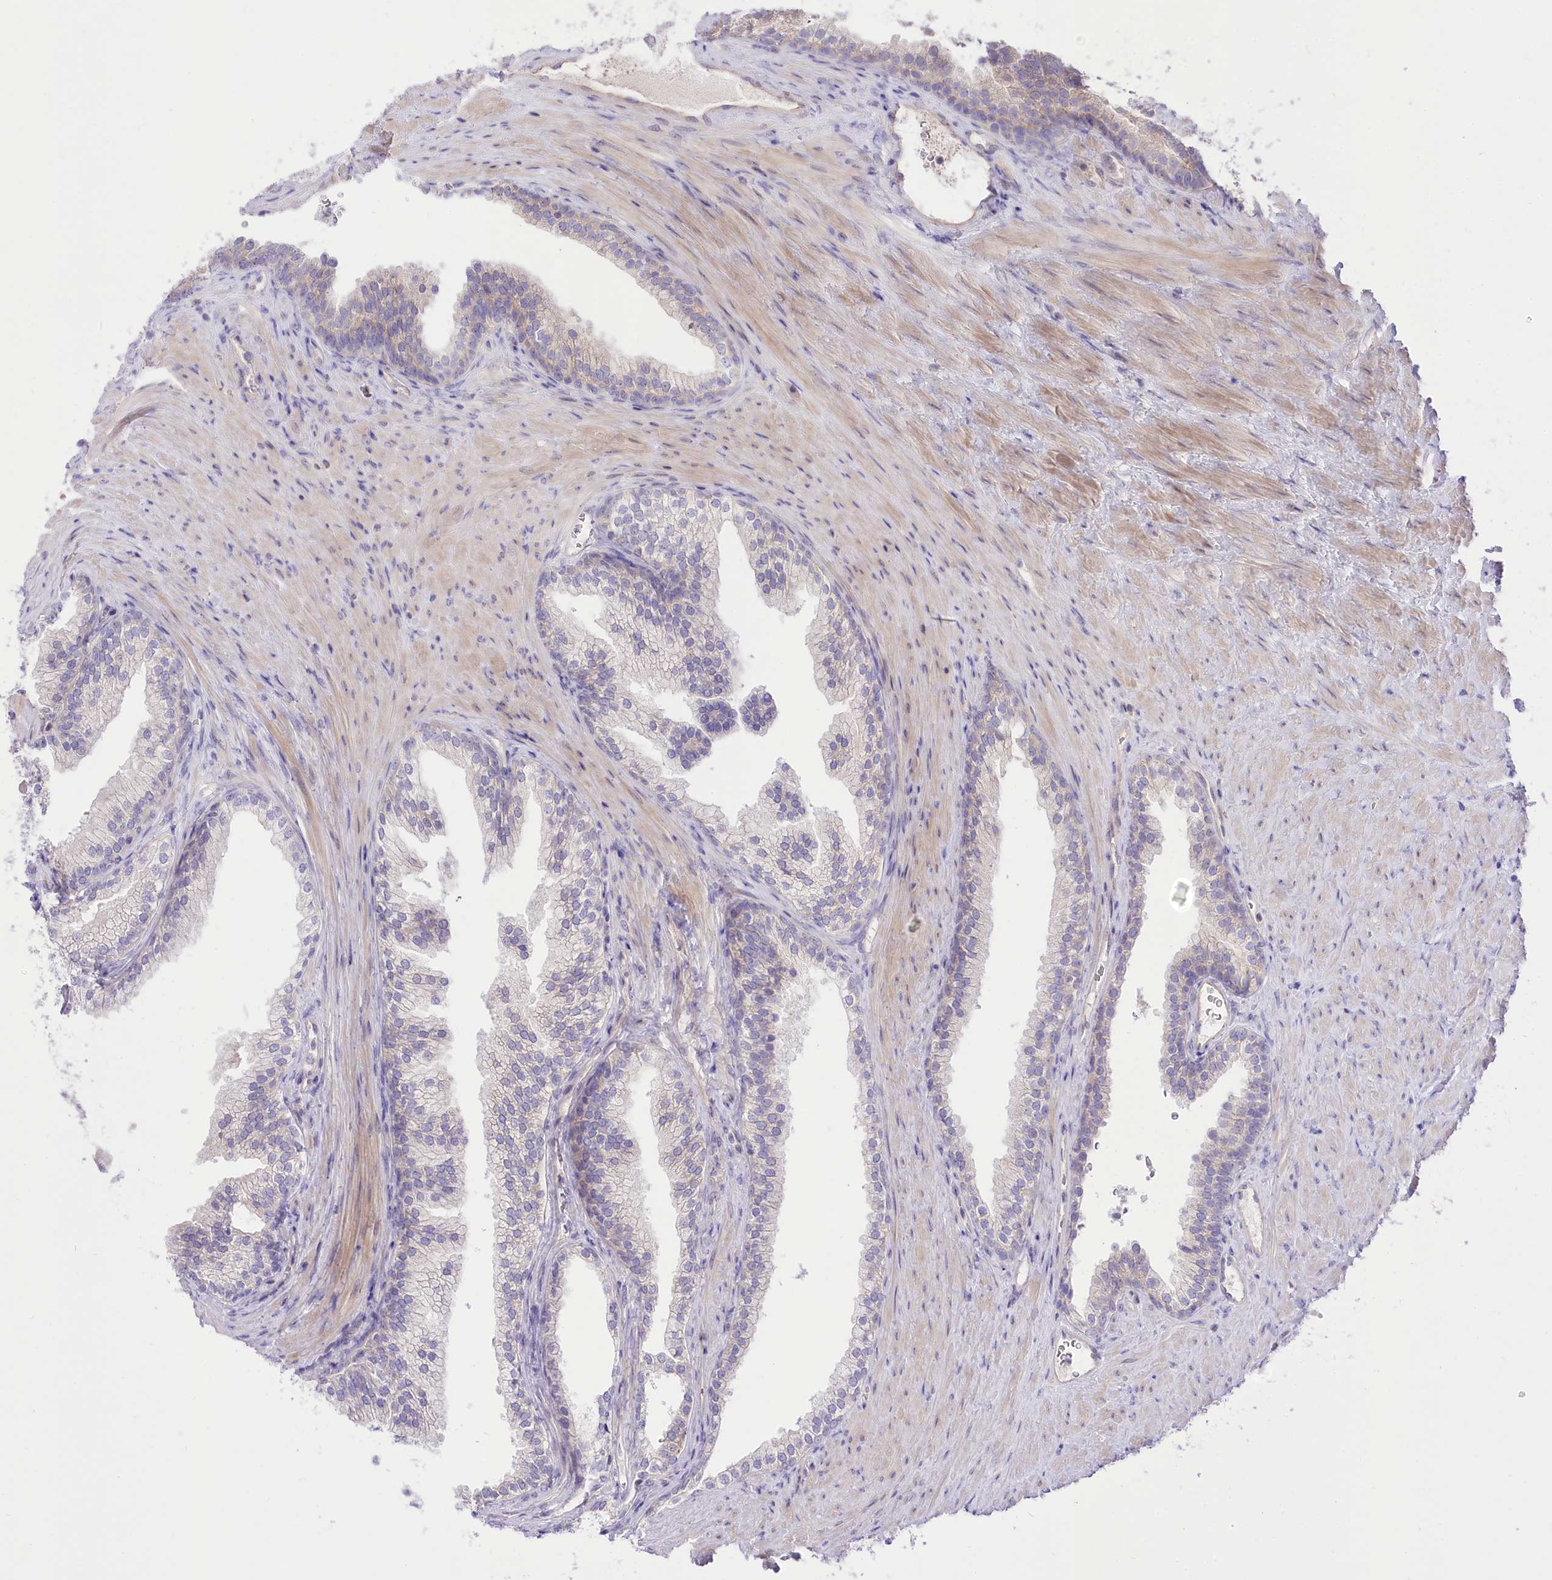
{"staining": {"intensity": "negative", "quantity": "none", "location": "none"}, "tissue": "prostate", "cell_type": "Glandular cells", "image_type": "normal", "snomed": [{"axis": "morphology", "description": "Normal tissue, NOS"}, {"axis": "topography", "description": "Prostate"}], "caption": "Protein analysis of unremarkable prostate displays no significant positivity in glandular cells. Brightfield microscopy of IHC stained with DAB (3,3'-diaminobenzidine) (brown) and hematoxylin (blue), captured at high magnification.", "gene": "HELT", "patient": {"sex": "male", "age": 76}}